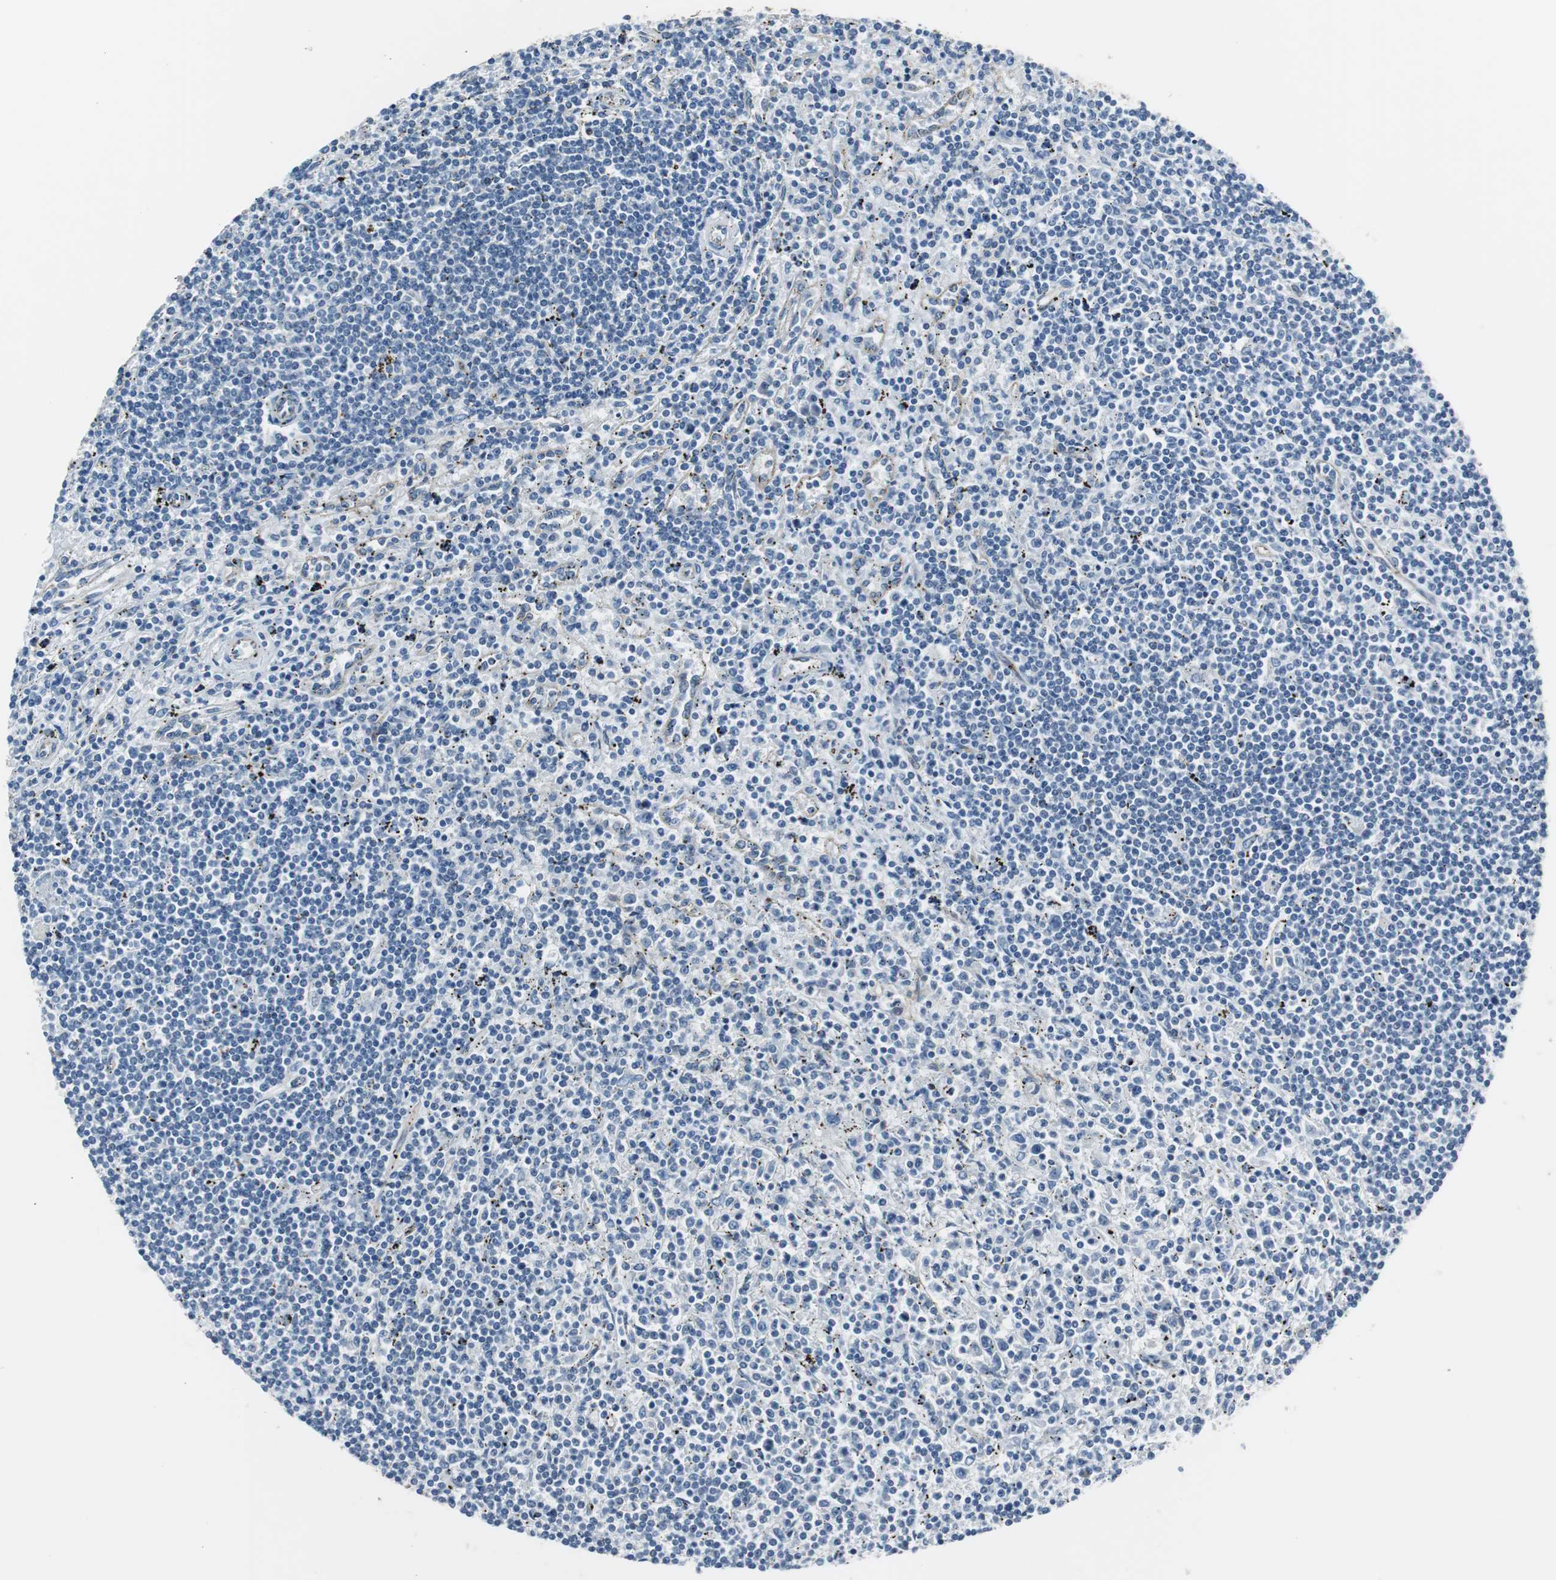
{"staining": {"intensity": "negative", "quantity": "none", "location": "none"}, "tissue": "lymphoma", "cell_type": "Tumor cells", "image_type": "cancer", "snomed": [{"axis": "morphology", "description": "Malignant lymphoma, non-Hodgkin's type, Low grade"}, {"axis": "topography", "description": "Spleen"}], "caption": "Human low-grade malignant lymphoma, non-Hodgkin's type stained for a protein using IHC shows no staining in tumor cells.", "gene": "STXBP4", "patient": {"sex": "male", "age": 76}}